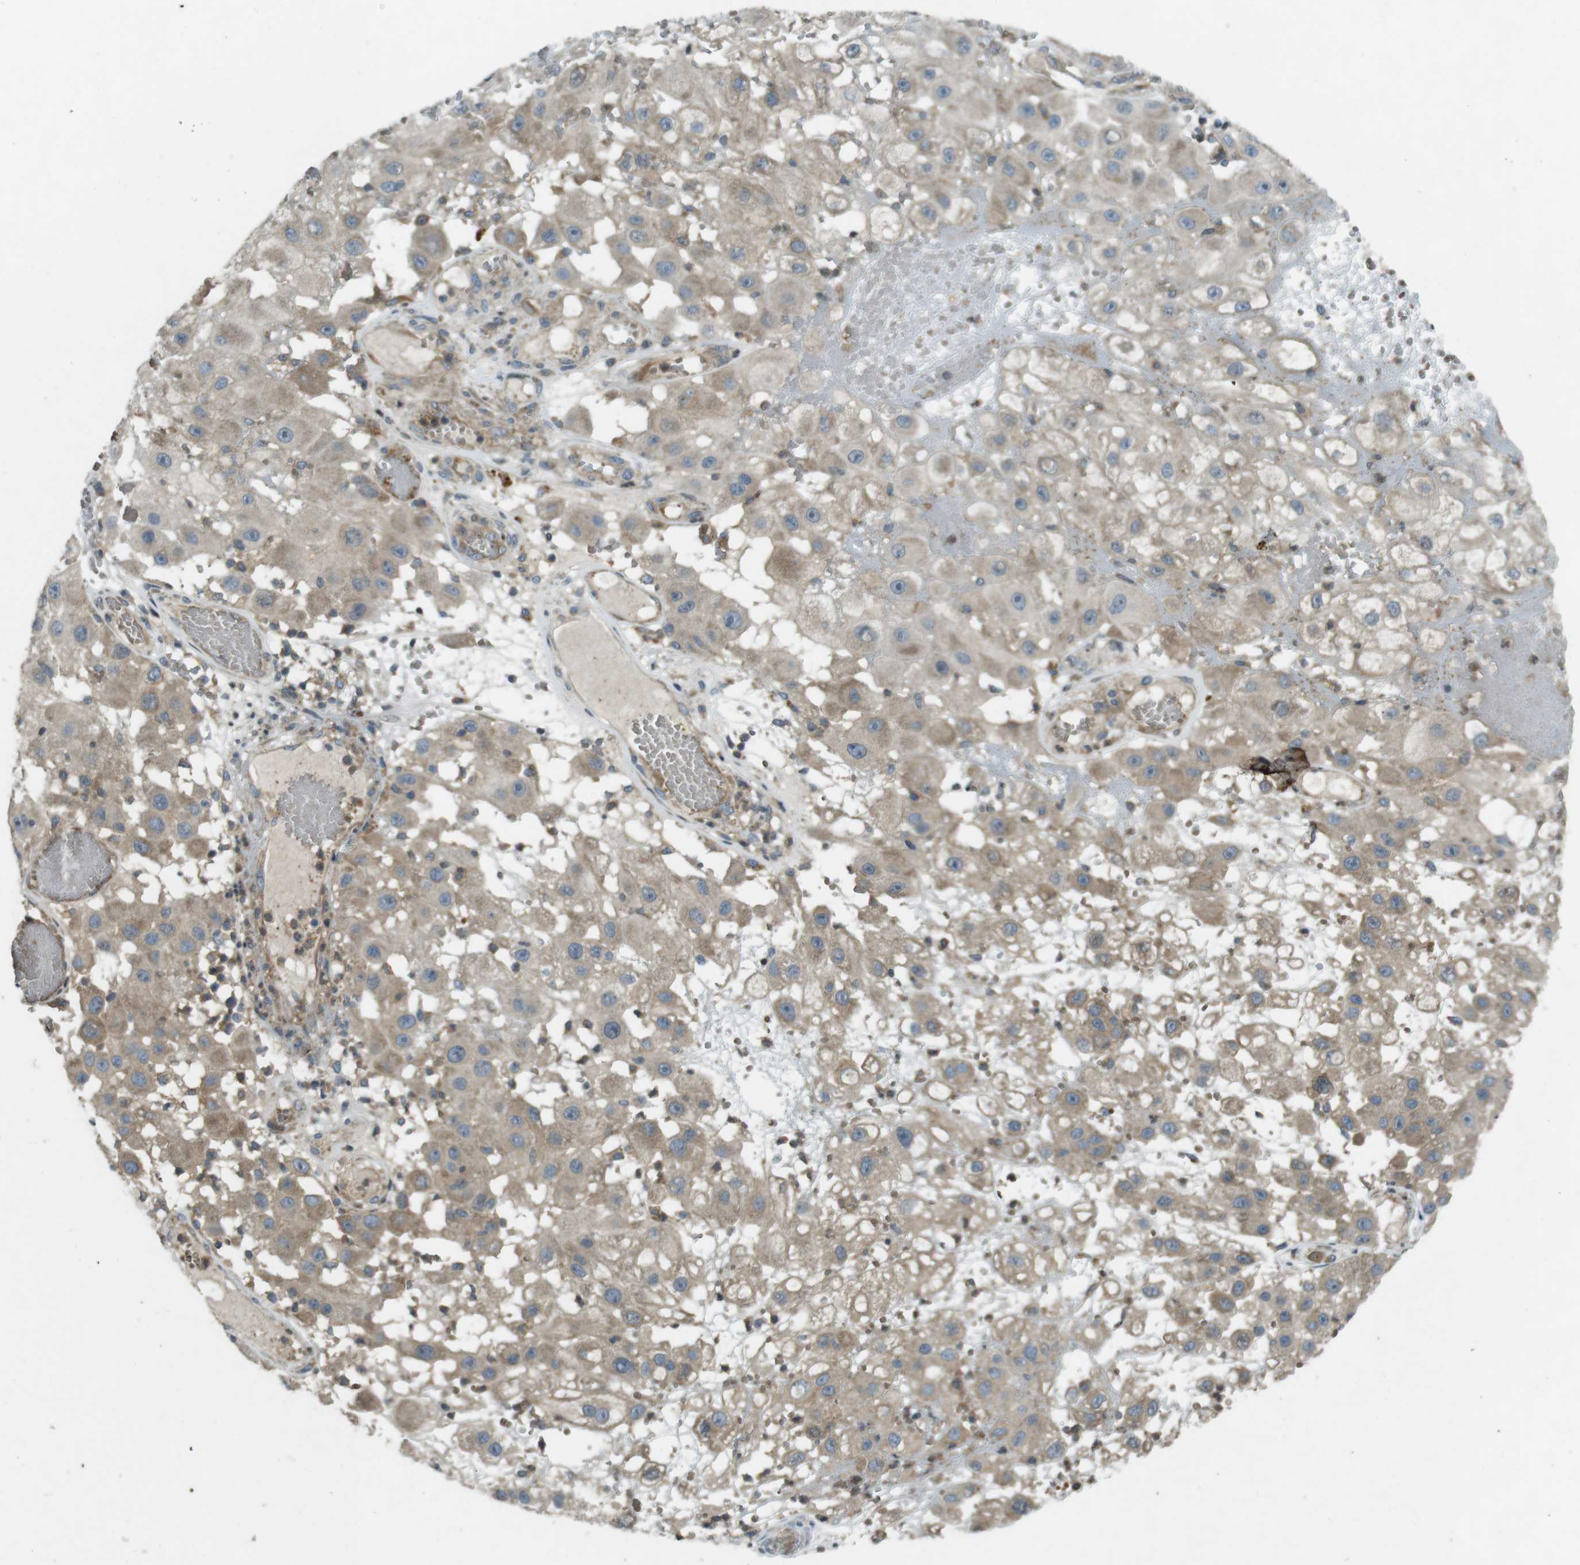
{"staining": {"intensity": "weak", "quantity": ">75%", "location": "cytoplasmic/membranous"}, "tissue": "melanoma", "cell_type": "Tumor cells", "image_type": "cancer", "snomed": [{"axis": "morphology", "description": "Malignant melanoma, NOS"}, {"axis": "topography", "description": "Skin"}], "caption": "Human melanoma stained with a protein marker exhibits weak staining in tumor cells.", "gene": "ZYX", "patient": {"sex": "female", "age": 81}}